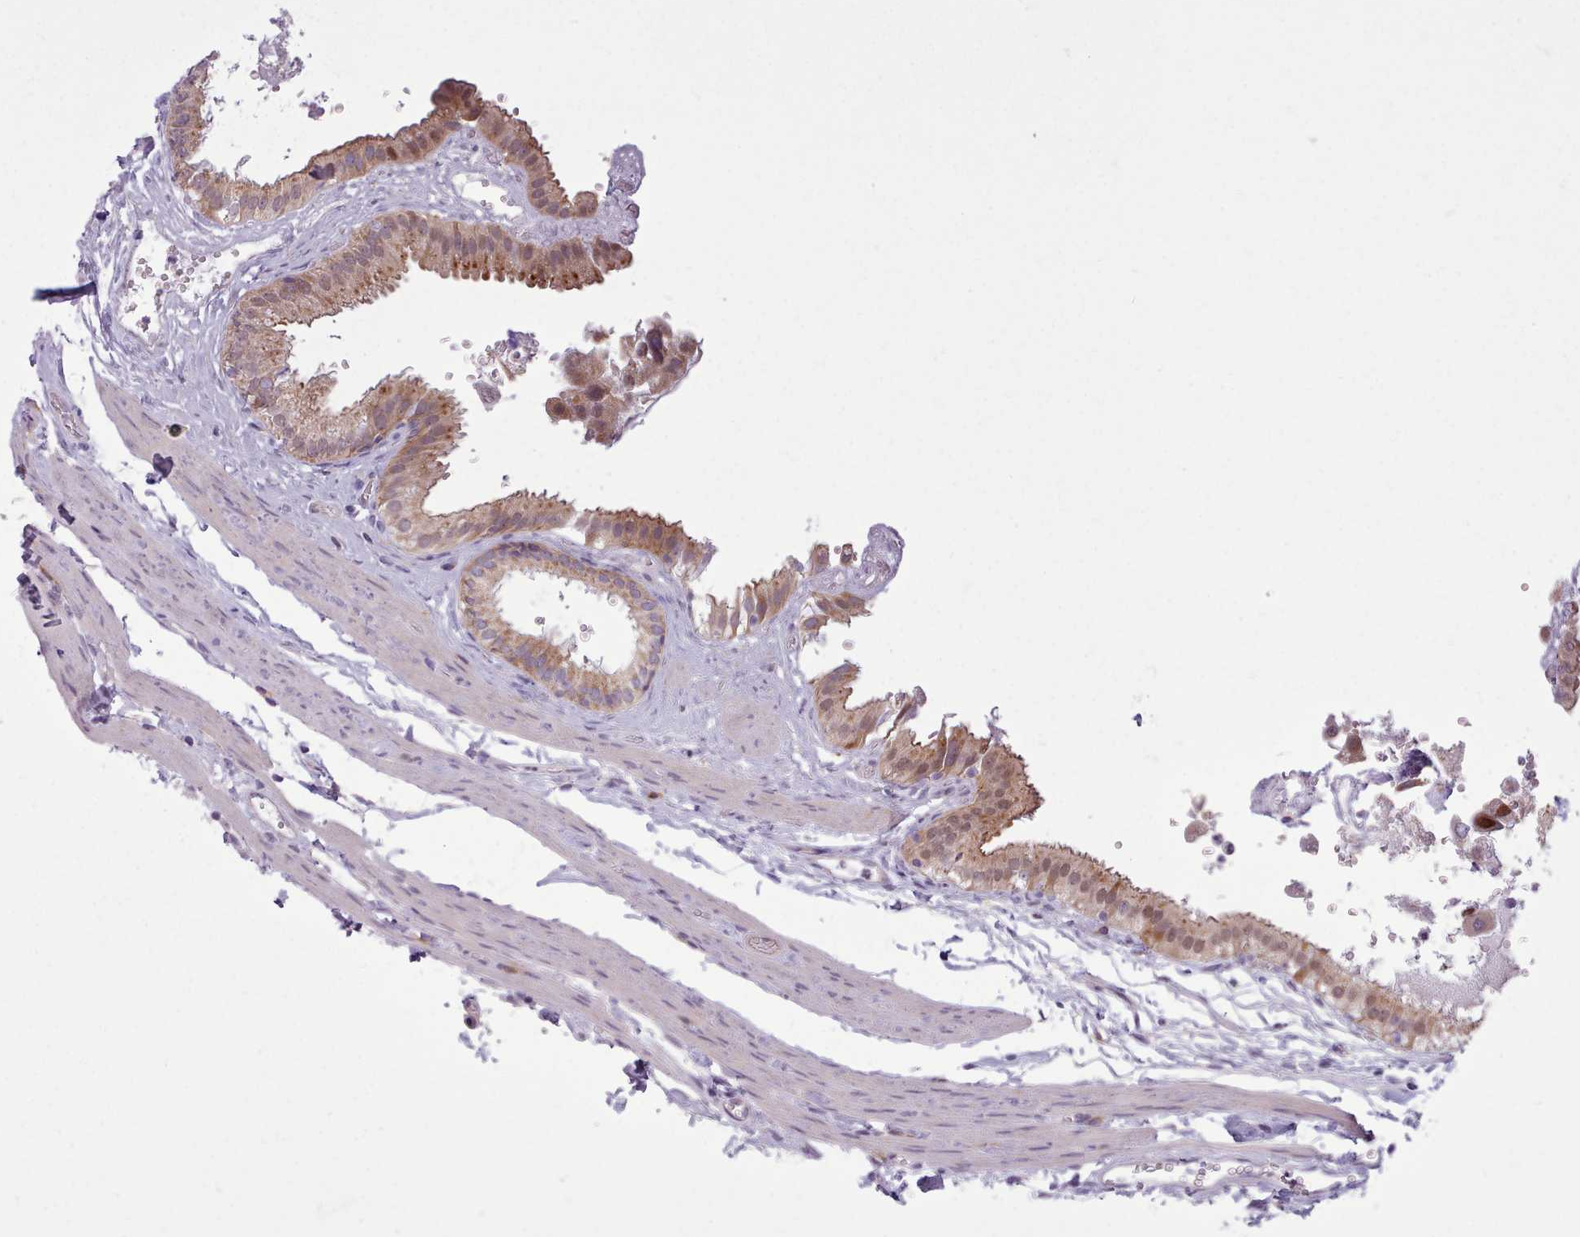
{"staining": {"intensity": "moderate", "quantity": ">75%", "location": "cytoplasmic/membranous"}, "tissue": "gallbladder", "cell_type": "Glandular cells", "image_type": "normal", "snomed": [{"axis": "morphology", "description": "Normal tissue, NOS"}, {"axis": "topography", "description": "Gallbladder"}], "caption": "Protein analysis of unremarkable gallbladder shows moderate cytoplasmic/membranous expression in approximately >75% of glandular cells.", "gene": "SLURP1", "patient": {"sex": "female", "age": 61}}